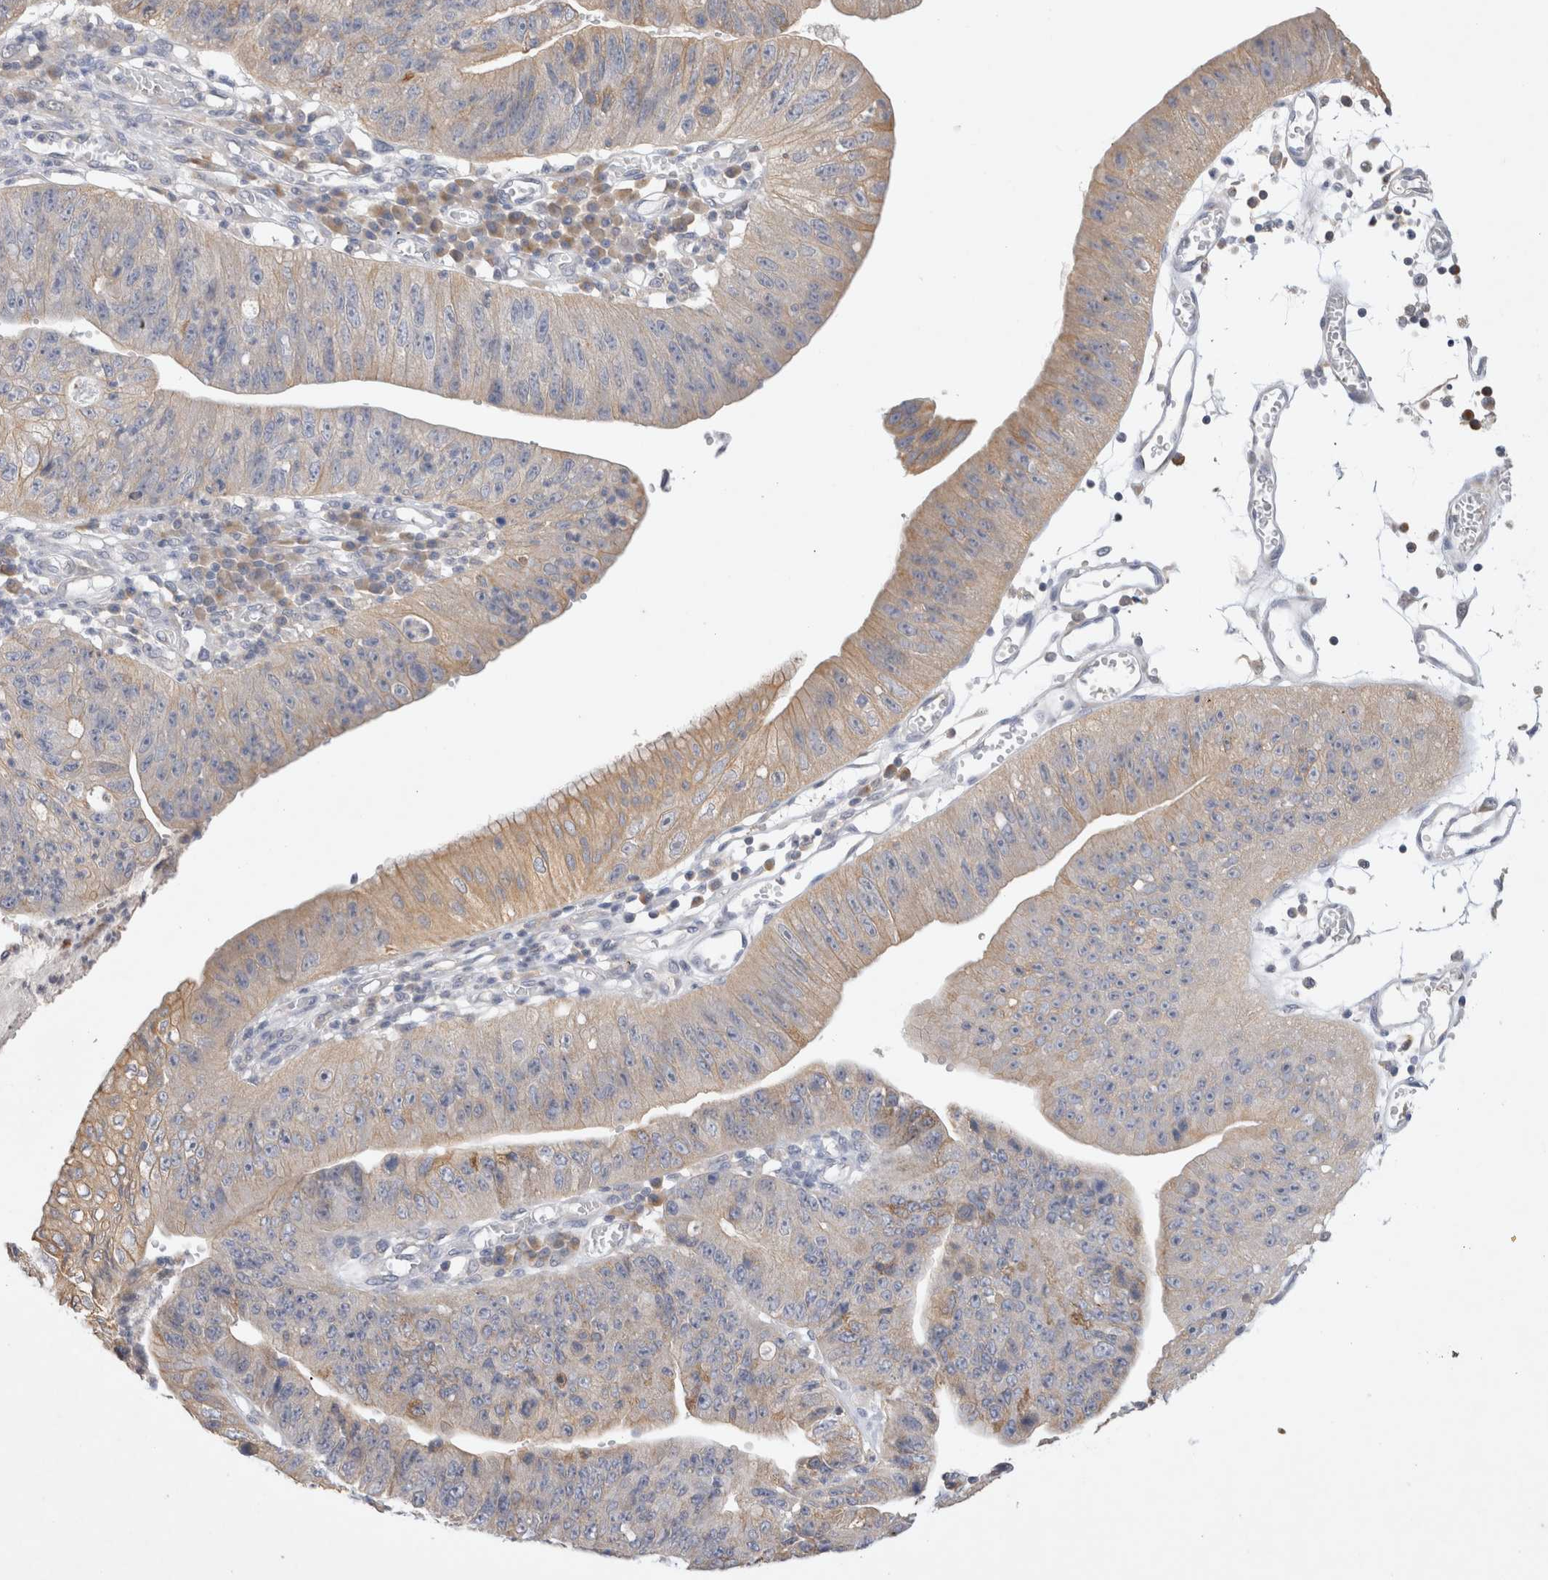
{"staining": {"intensity": "weak", "quantity": "25%-75%", "location": "cytoplasmic/membranous"}, "tissue": "stomach cancer", "cell_type": "Tumor cells", "image_type": "cancer", "snomed": [{"axis": "morphology", "description": "Adenocarcinoma, NOS"}, {"axis": "topography", "description": "Stomach"}], "caption": "Stomach cancer (adenocarcinoma) stained with a brown dye demonstrates weak cytoplasmic/membranous positive staining in approximately 25%-75% of tumor cells.", "gene": "GAS1", "patient": {"sex": "male", "age": 59}}